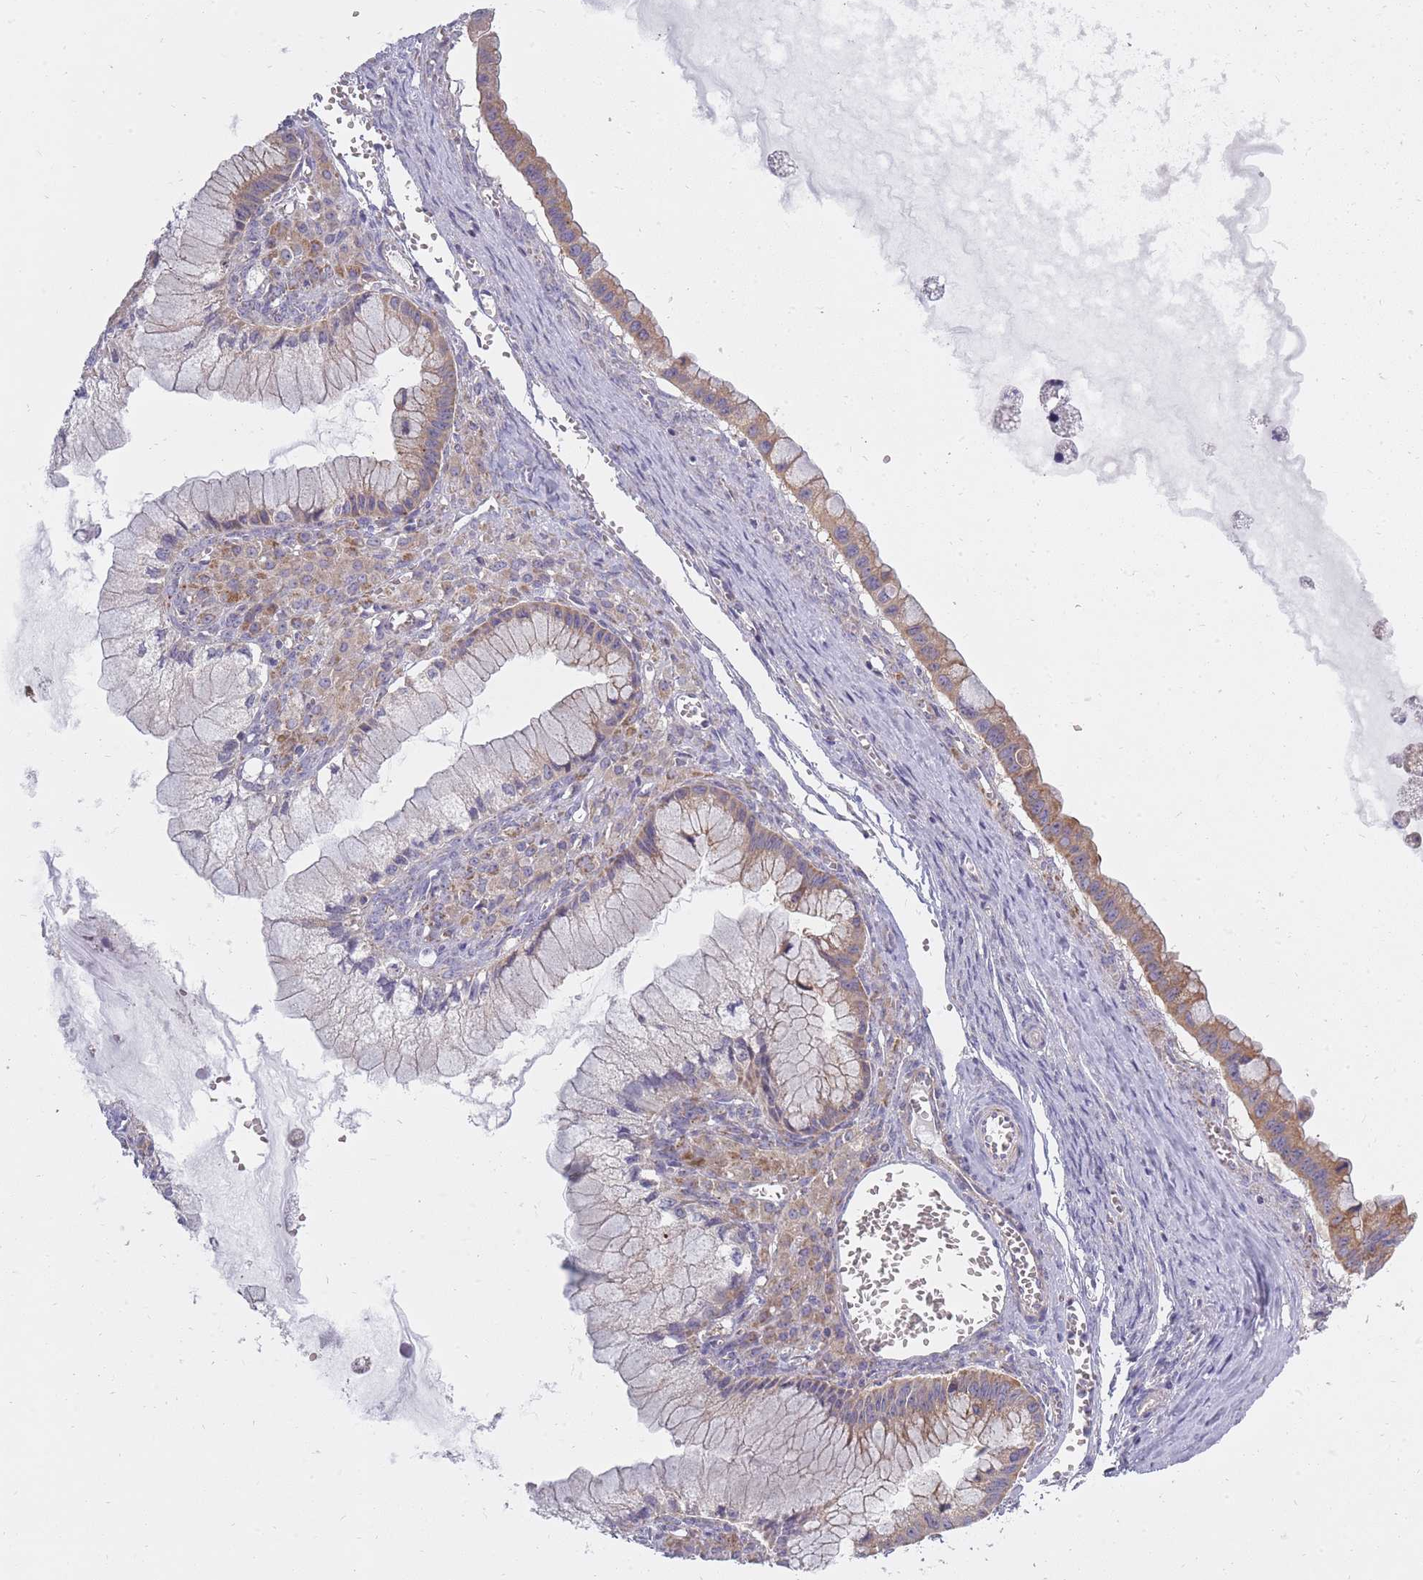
{"staining": {"intensity": "moderate", "quantity": "25%-75%", "location": "cytoplasmic/membranous"}, "tissue": "ovarian cancer", "cell_type": "Tumor cells", "image_type": "cancer", "snomed": [{"axis": "morphology", "description": "Cystadenocarcinoma, mucinous, NOS"}, {"axis": "topography", "description": "Ovary"}], "caption": "Immunohistochemical staining of ovarian mucinous cystadenocarcinoma reveals medium levels of moderate cytoplasmic/membranous expression in approximately 25%-75% of tumor cells.", "gene": "ALKBH4", "patient": {"sex": "female", "age": 59}}